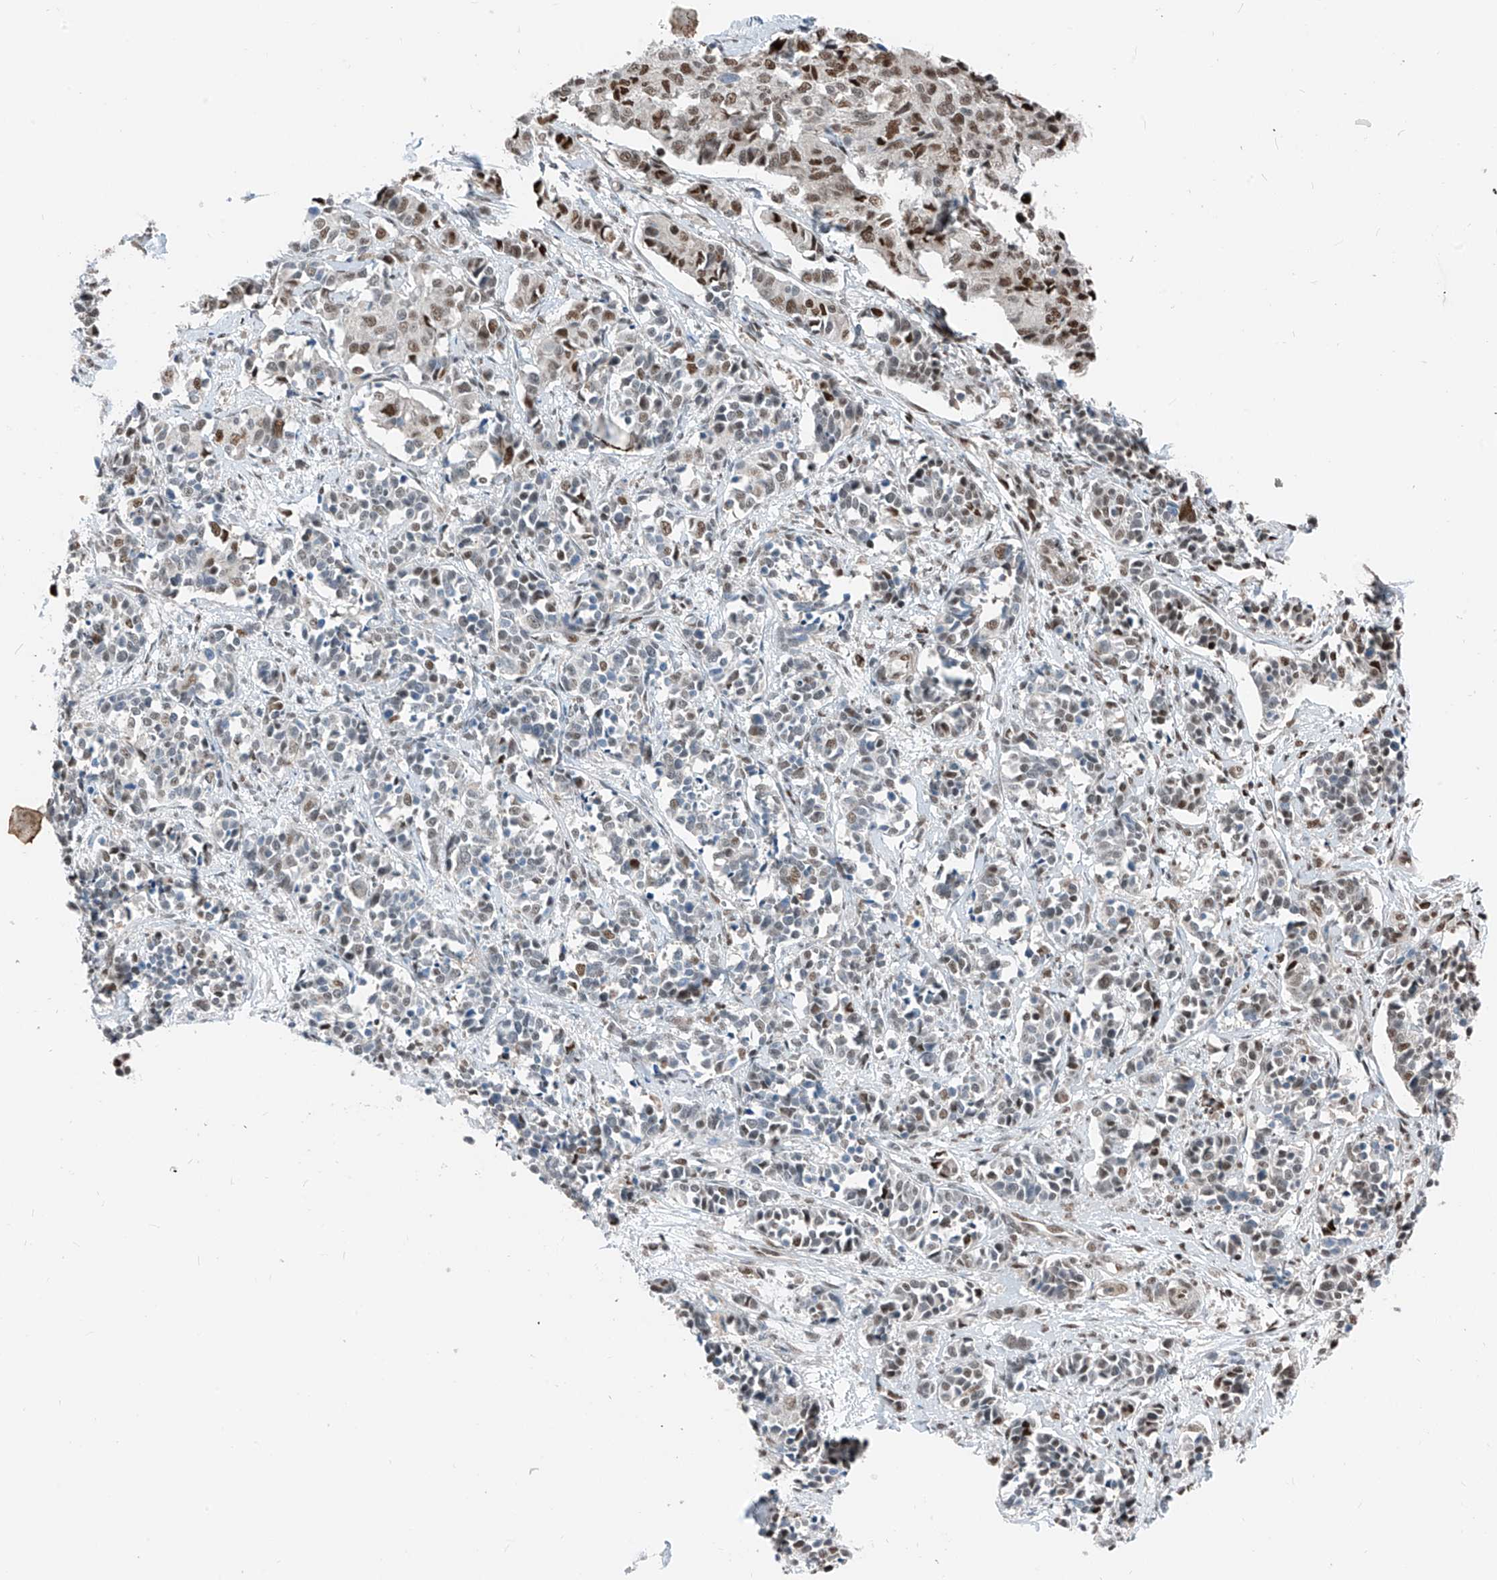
{"staining": {"intensity": "moderate", "quantity": "<25%", "location": "nuclear"}, "tissue": "cervical cancer", "cell_type": "Tumor cells", "image_type": "cancer", "snomed": [{"axis": "morphology", "description": "Normal tissue, NOS"}, {"axis": "morphology", "description": "Squamous cell carcinoma, NOS"}, {"axis": "topography", "description": "Cervix"}], "caption": "Tumor cells demonstrate moderate nuclear expression in approximately <25% of cells in cervical cancer (squamous cell carcinoma).", "gene": "RBP7", "patient": {"sex": "female", "age": 35}}